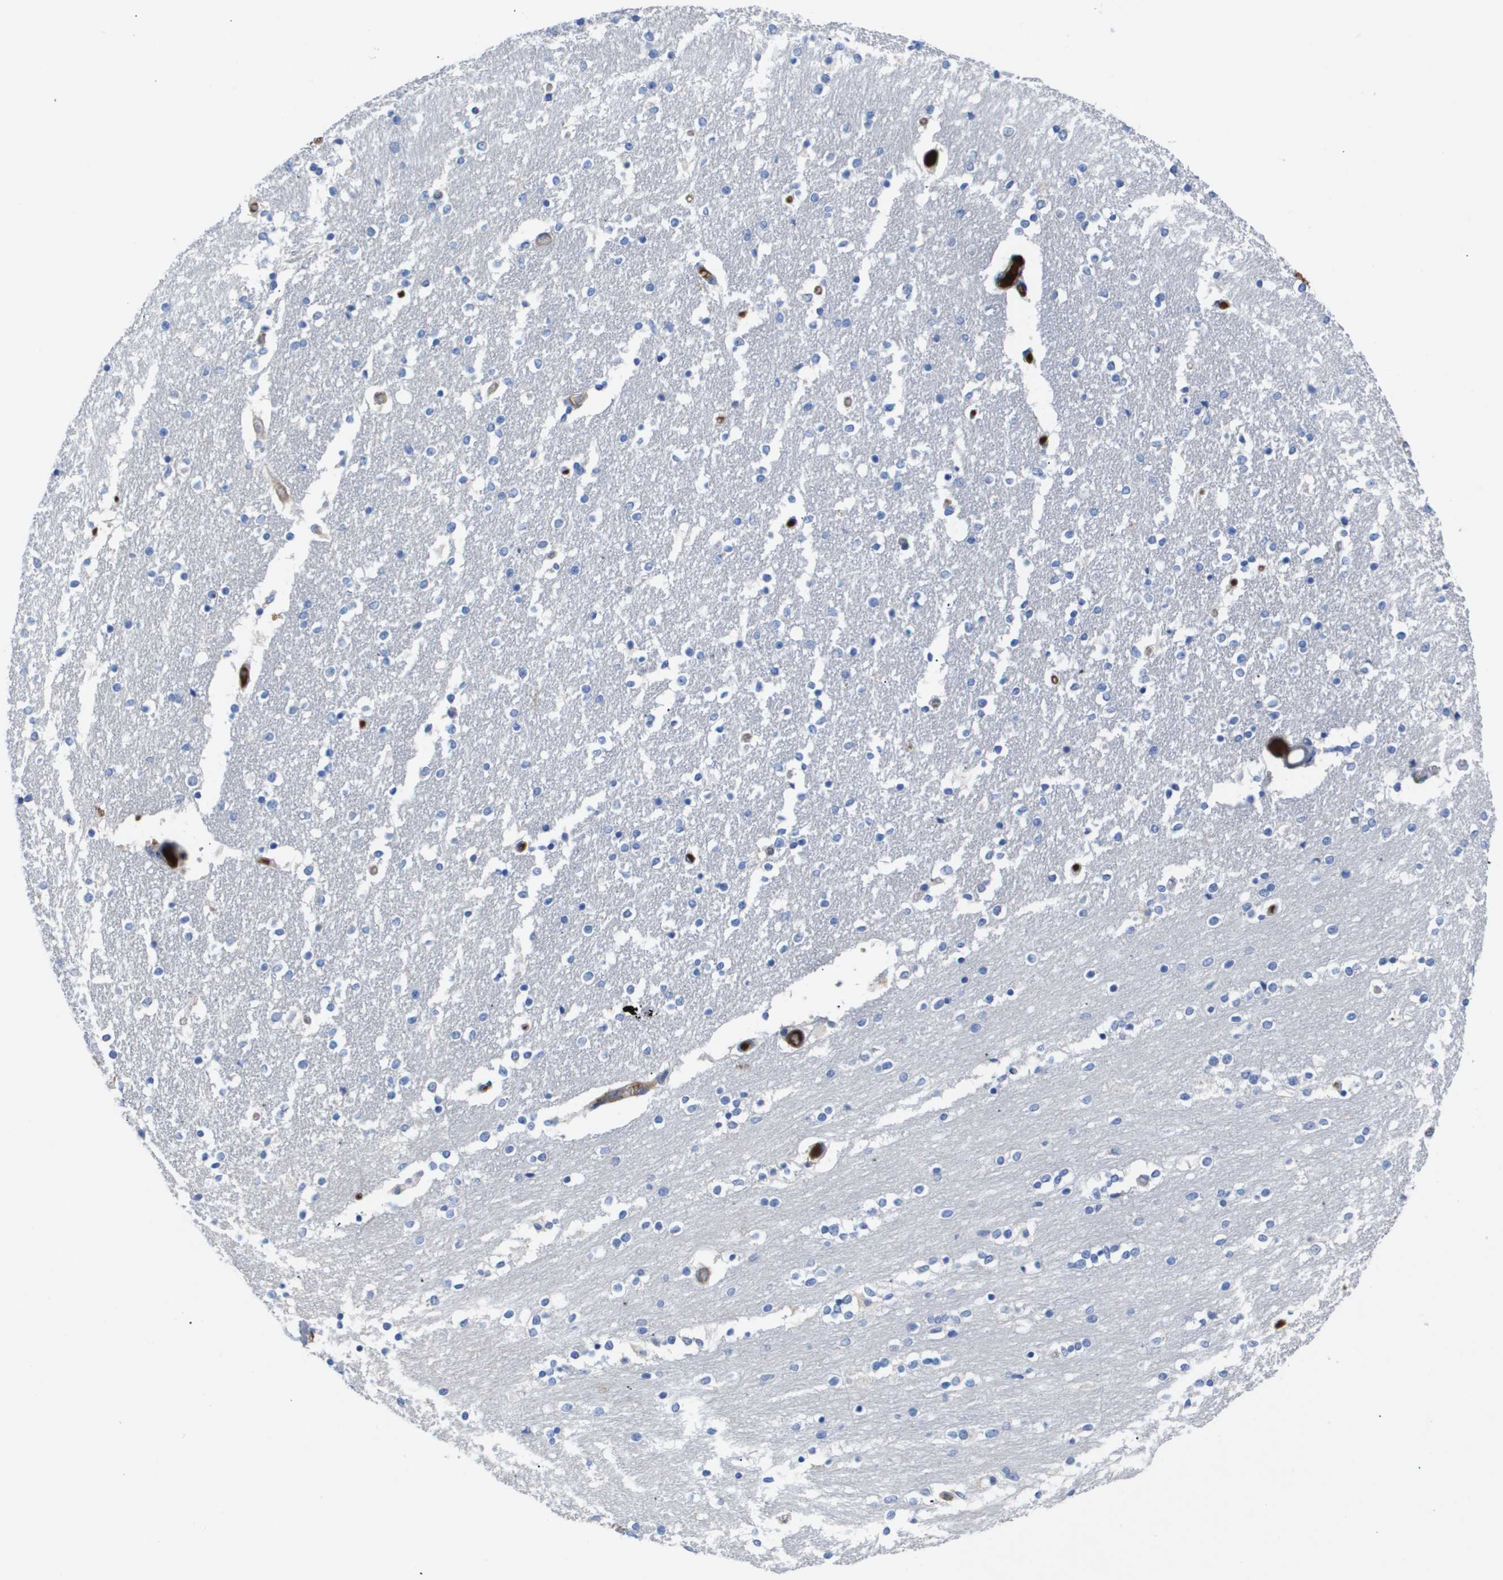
{"staining": {"intensity": "negative", "quantity": "none", "location": "none"}, "tissue": "caudate", "cell_type": "Glial cells", "image_type": "normal", "snomed": [{"axis": "morphology", "description": "Normal tissue, NOS"}, {"axis": "topography", "description": "Lateral ventricle wall"}], "caption": "Caudate stained for a protein using immunohistochemistry (IHC) displays no positivity glial cells.", "gene": "SERPINA6", "patient": {"sex": "female", "age": 54}}